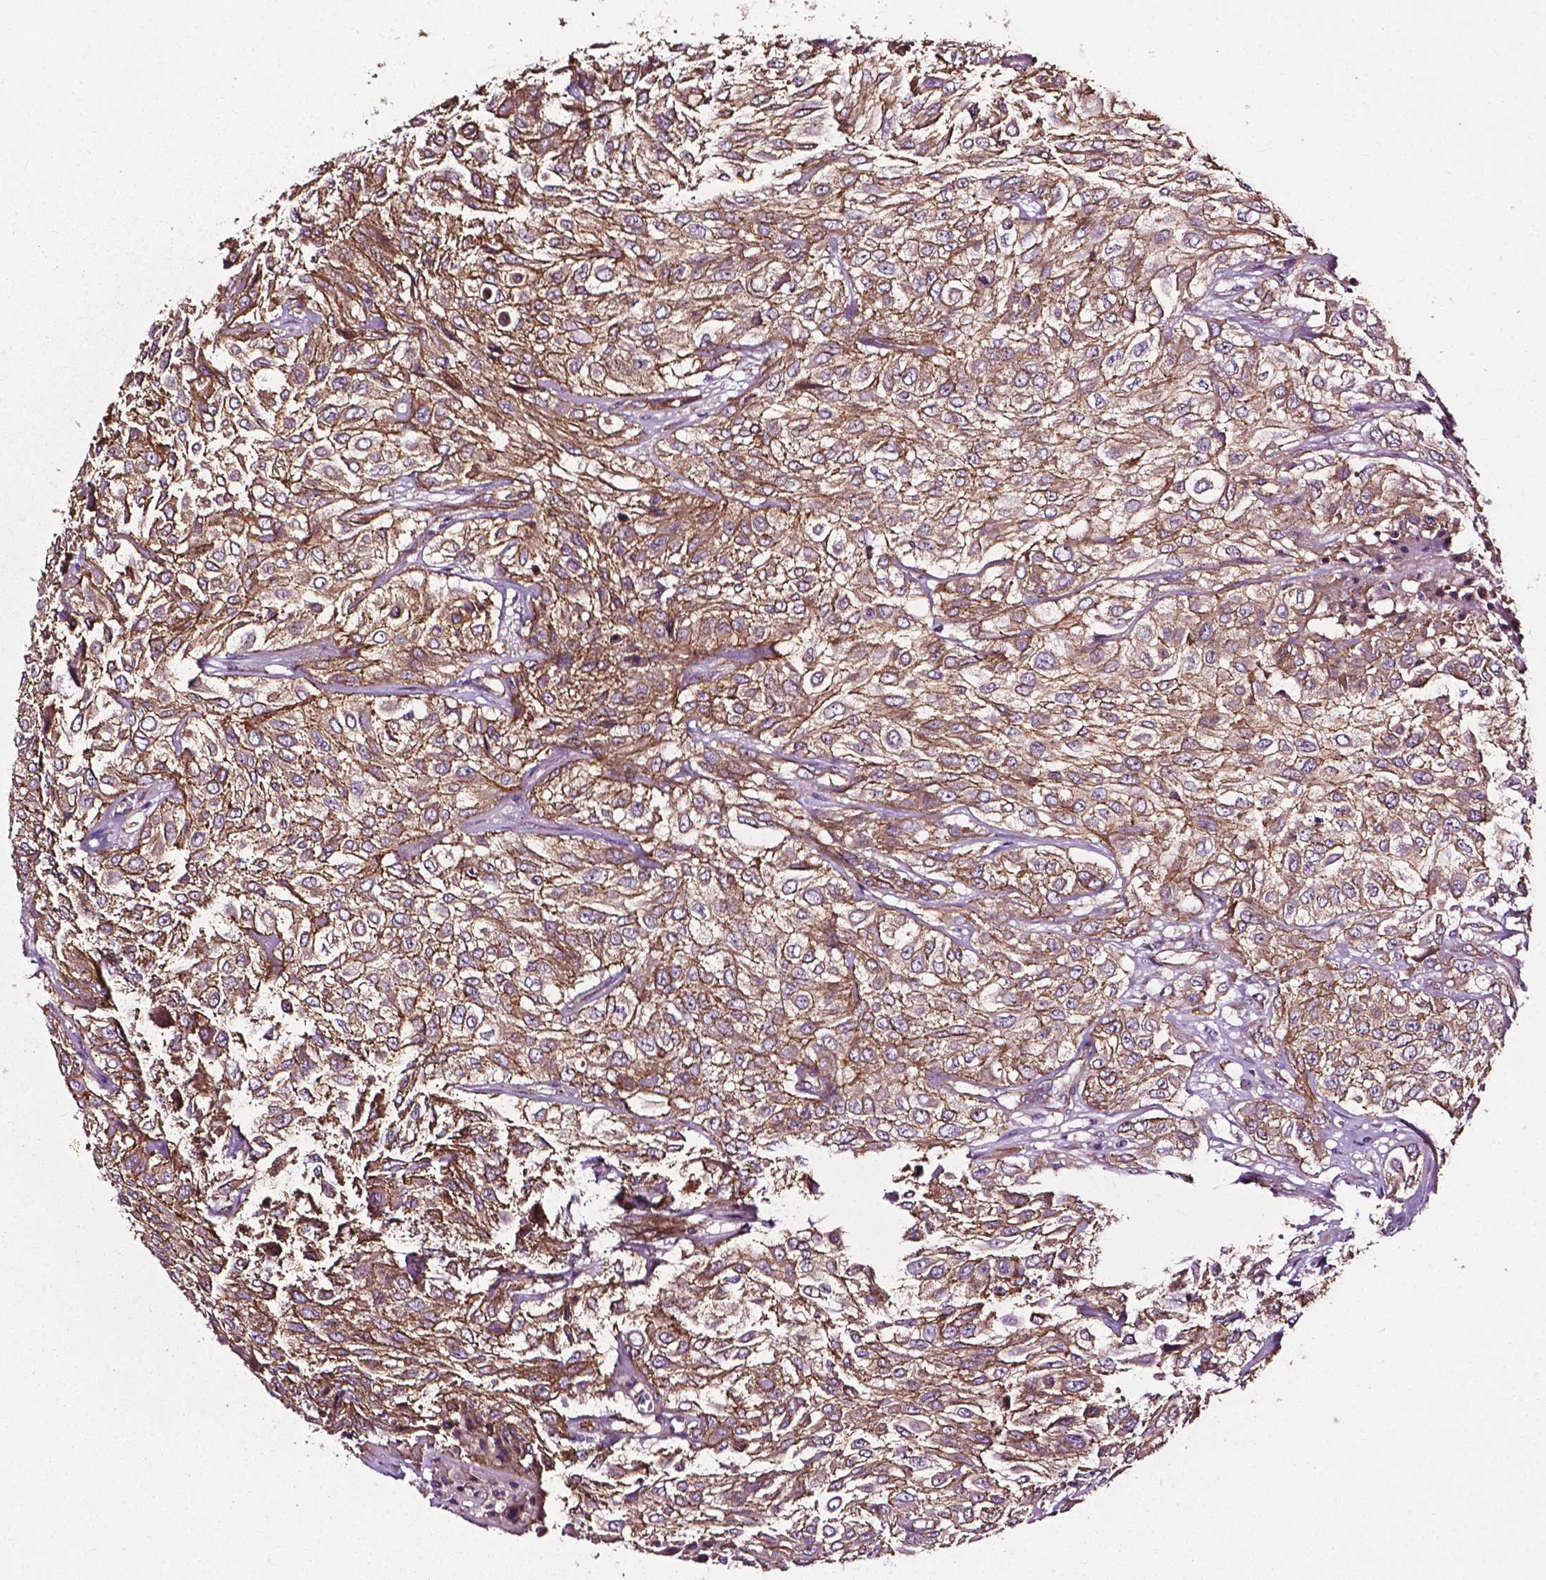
{"staining": {"intensity": "moderate", "quantity": ">75%", "location": "cytoplasmic/membranous"}, "tissue": "urothelial cancer", "cell_type": "Tumor cells", "image_type": "cancer", "snomed": [{"axis": "morphology", "description": "Urothelial carcinoma, High grade"}, {"axis": "topography", "description": "Urinary bladder"}], "caption": "This is a histology image of IHC staining of urothelial cancer, which shows moderate expression in the cytoplasmic/membranous of tumor cells.", "gene": "ATG16L1", "patient": {"sex": "male", "age": 57}}